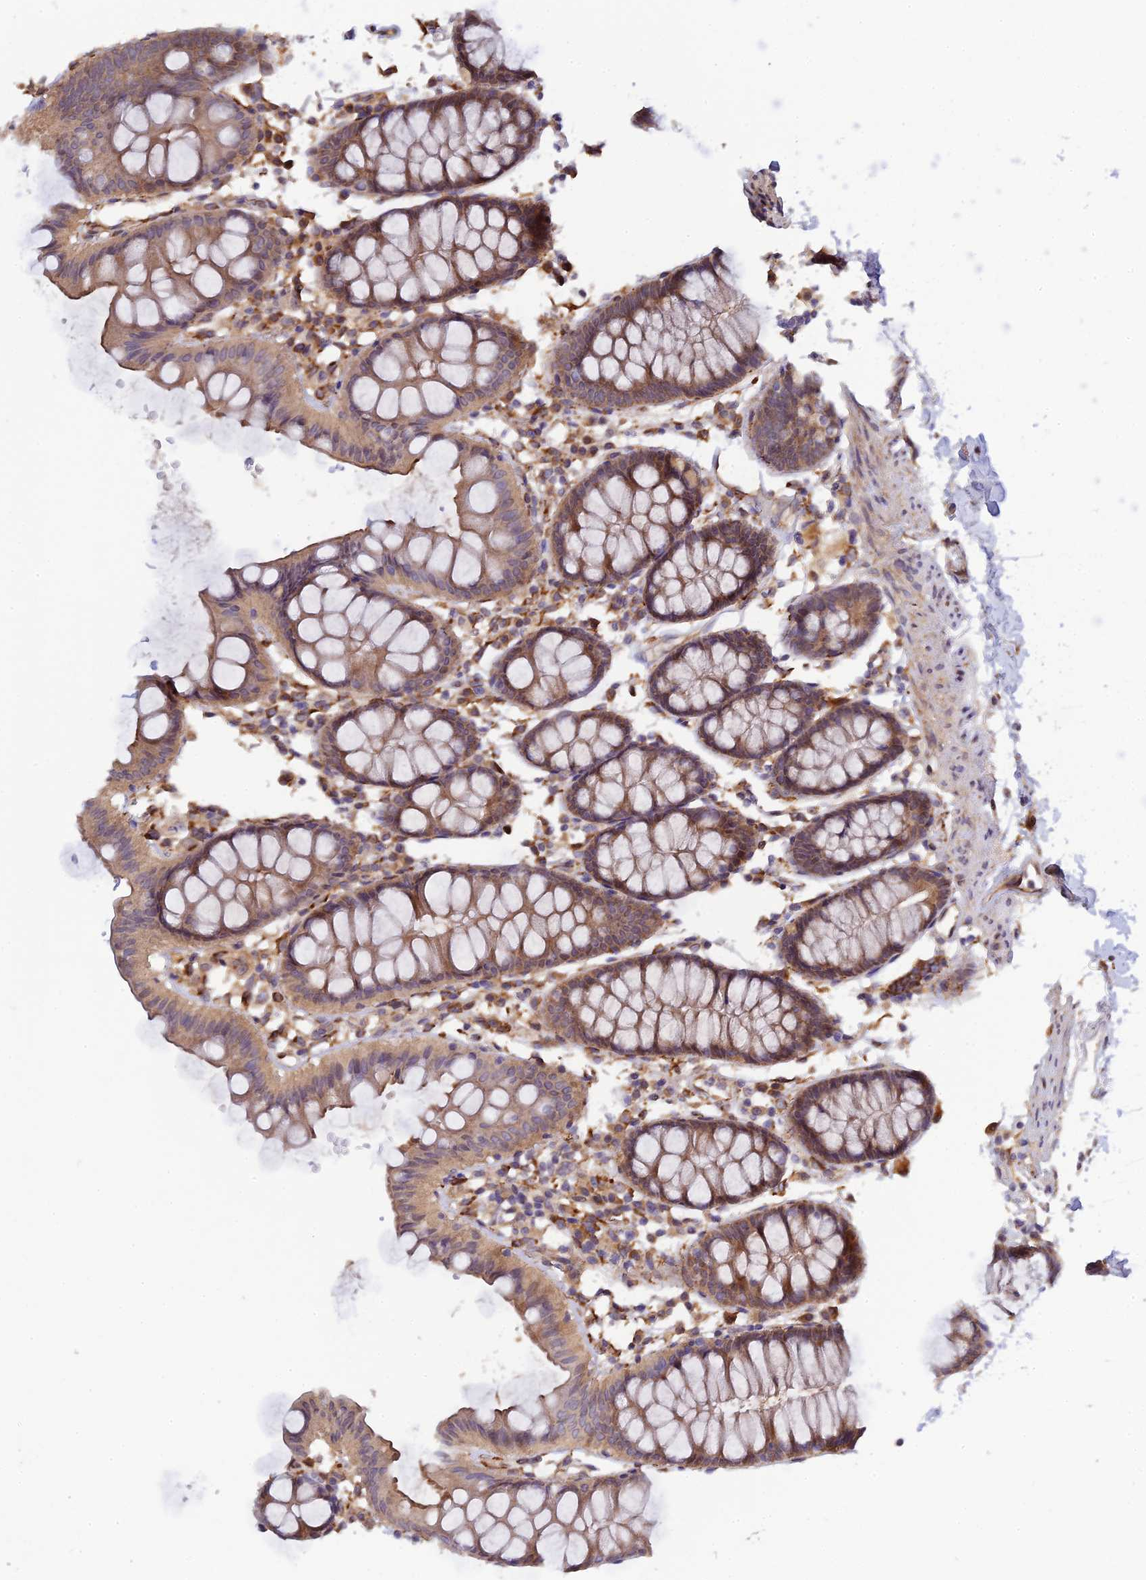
{"staining": {"intensity": "weak", "quantity": ">75%", "location": "cytoplasmic/membranous"}, "tissue": "colon", "cell_type": "Endothelial cells", "image_type": "normal", "snomed": [{"axis": "morphology", "description": "Normal tissue, NOS"}, {"axis": "topography", "description": "Colon"}], "caption": "IHC histopathology image of unremarkable colon: colon stained using immunohistochemistry (IHC) shows low levels of weak protein expression localized specifically in the cytoplasmic/membranous of endothelial cells, appearing as a cytoplasmic/membranous brown color.", "gene": "P3H3", "patient": {"sex": "male", "age": 75}}